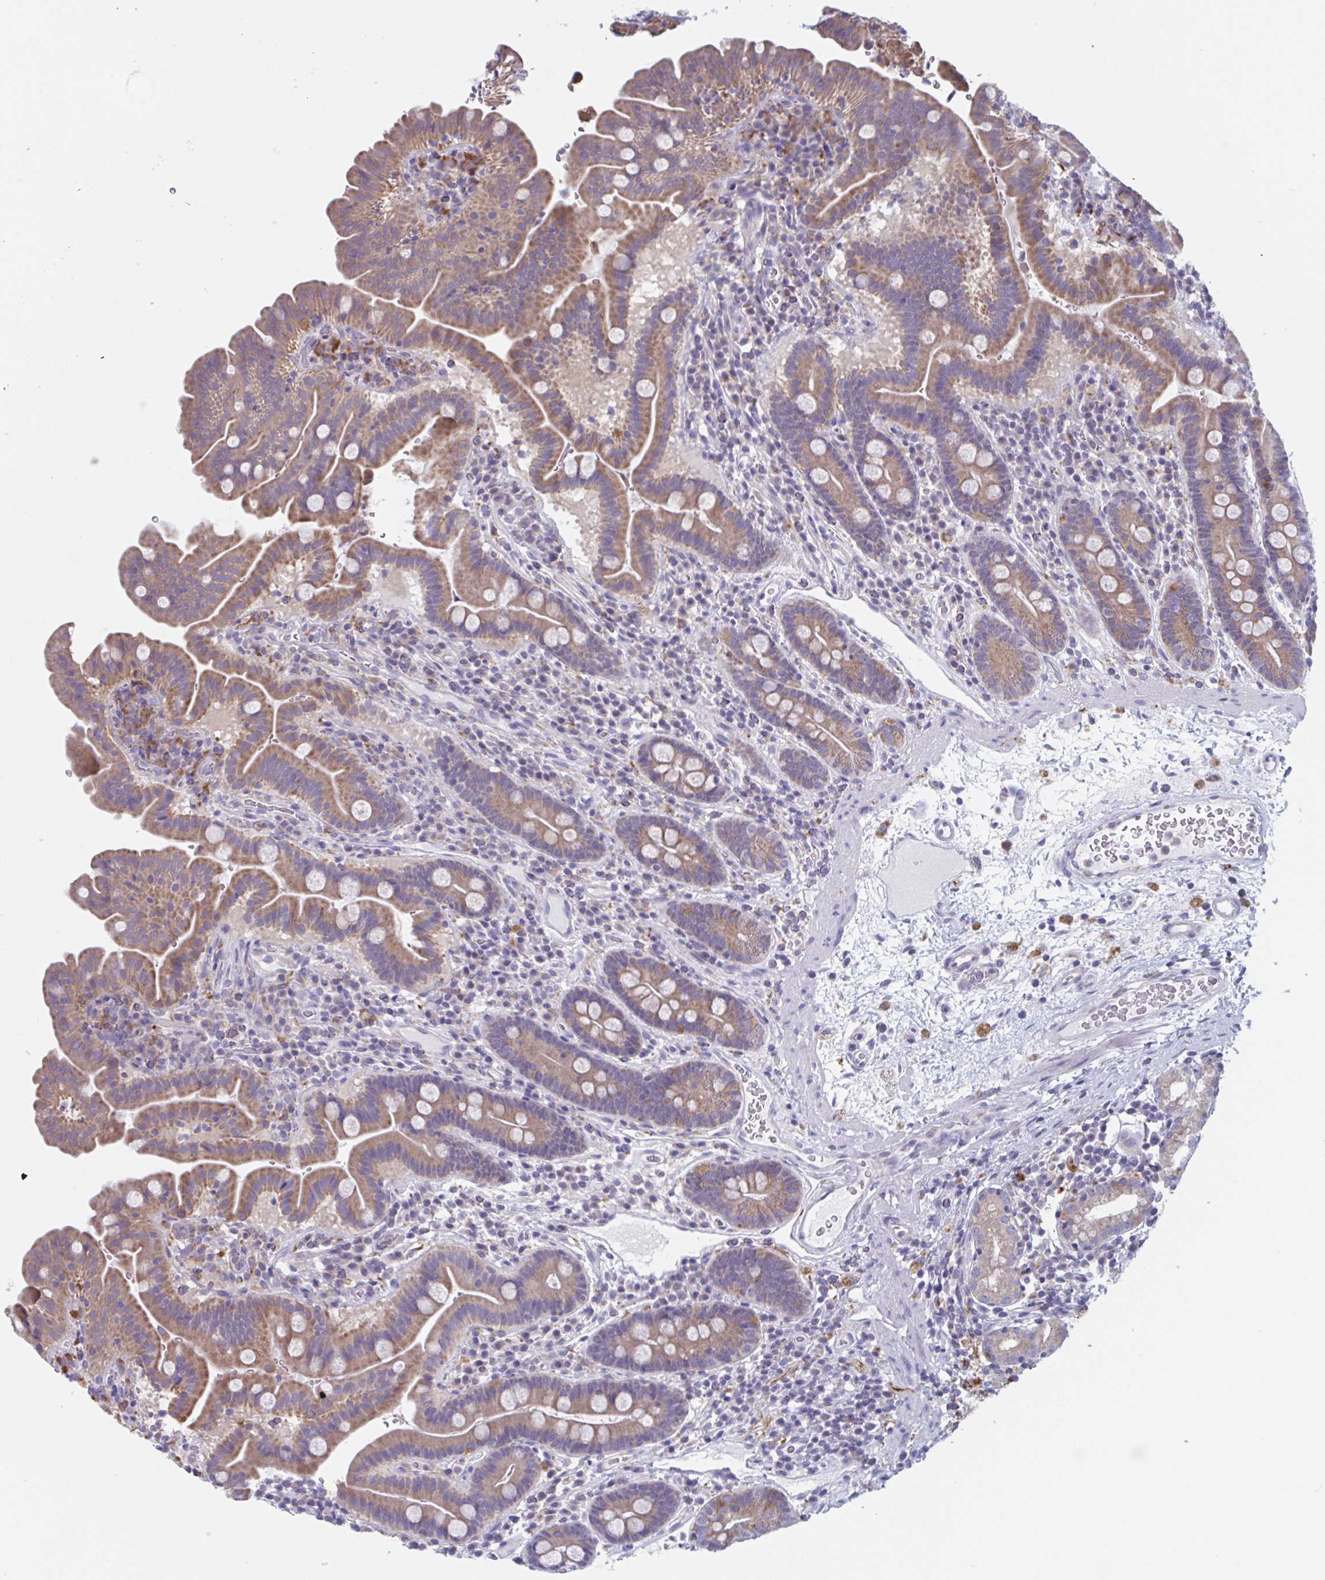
{"staining": {"intensity": "moderate", "quantity": "25%-75%", "location": "cytoplasmic/membranous"}, "tissue": "small intestine", "cell_type": "Glandular cells", "image_type": "normal", "snomed": [{"axis": "morphology", "description": "Normal tissue, NOS"}, {"axis": "topography", "description": "Small intestine"}], "caption": "A brown stain labels moderate cytoplasmic/membranous staining of a protein in glandular cells of normal small intestine. The protein of interest is stained brown, and the nuclei are stained in blue (DAB (3,3'-diaminobenzidine) IHC with brightfield microscopy, high magnification).", "gene": "NIPSNAP1", "patient": {"sex": "male", "age": 26}}